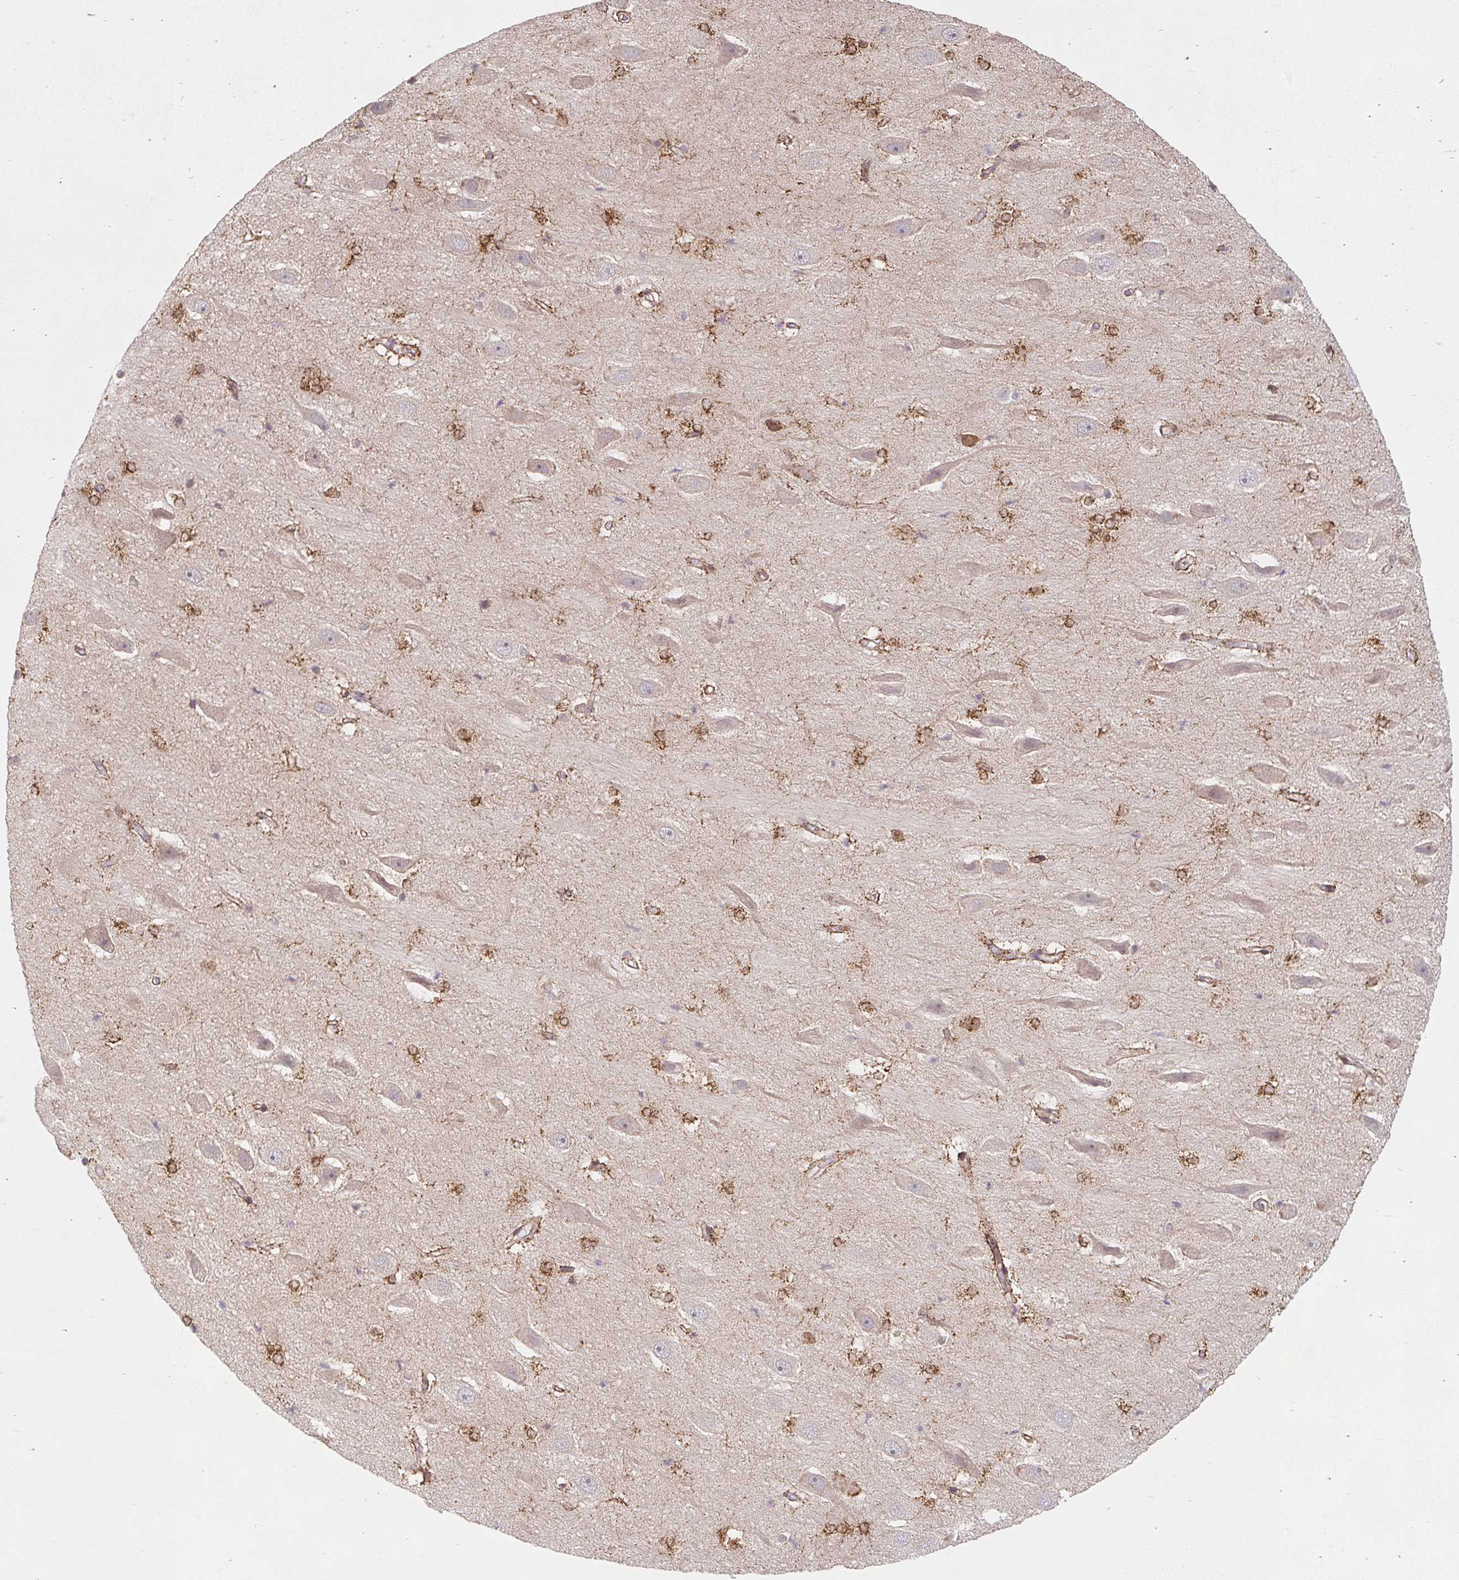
{"staining": {"intensity": "moderate", "quantity": "25%-75%", "location": "cytoplasmic/membranous"}, "tissue": "hippocampus", "cell_type": "Glial cells", "image_type": "normal", "snomed": [{"axis": "morphology", "description": "Normal tissue, NOS"}, {"axis": "topography", "description": "Hippocampus"}], "caption": "The micrograph demonstrates a brown stain indicating the presence of a protein in the cytoplasmic/membranous of glial cells in hippocampus. Using DAB (3,3'-diaminobenzidine) (brown) and hematoxylin (blue) stains, captured at high magnification using brightfield microscopy.", "gene": "LYPD5", "patient": {"sex": "male", "age": 26}}